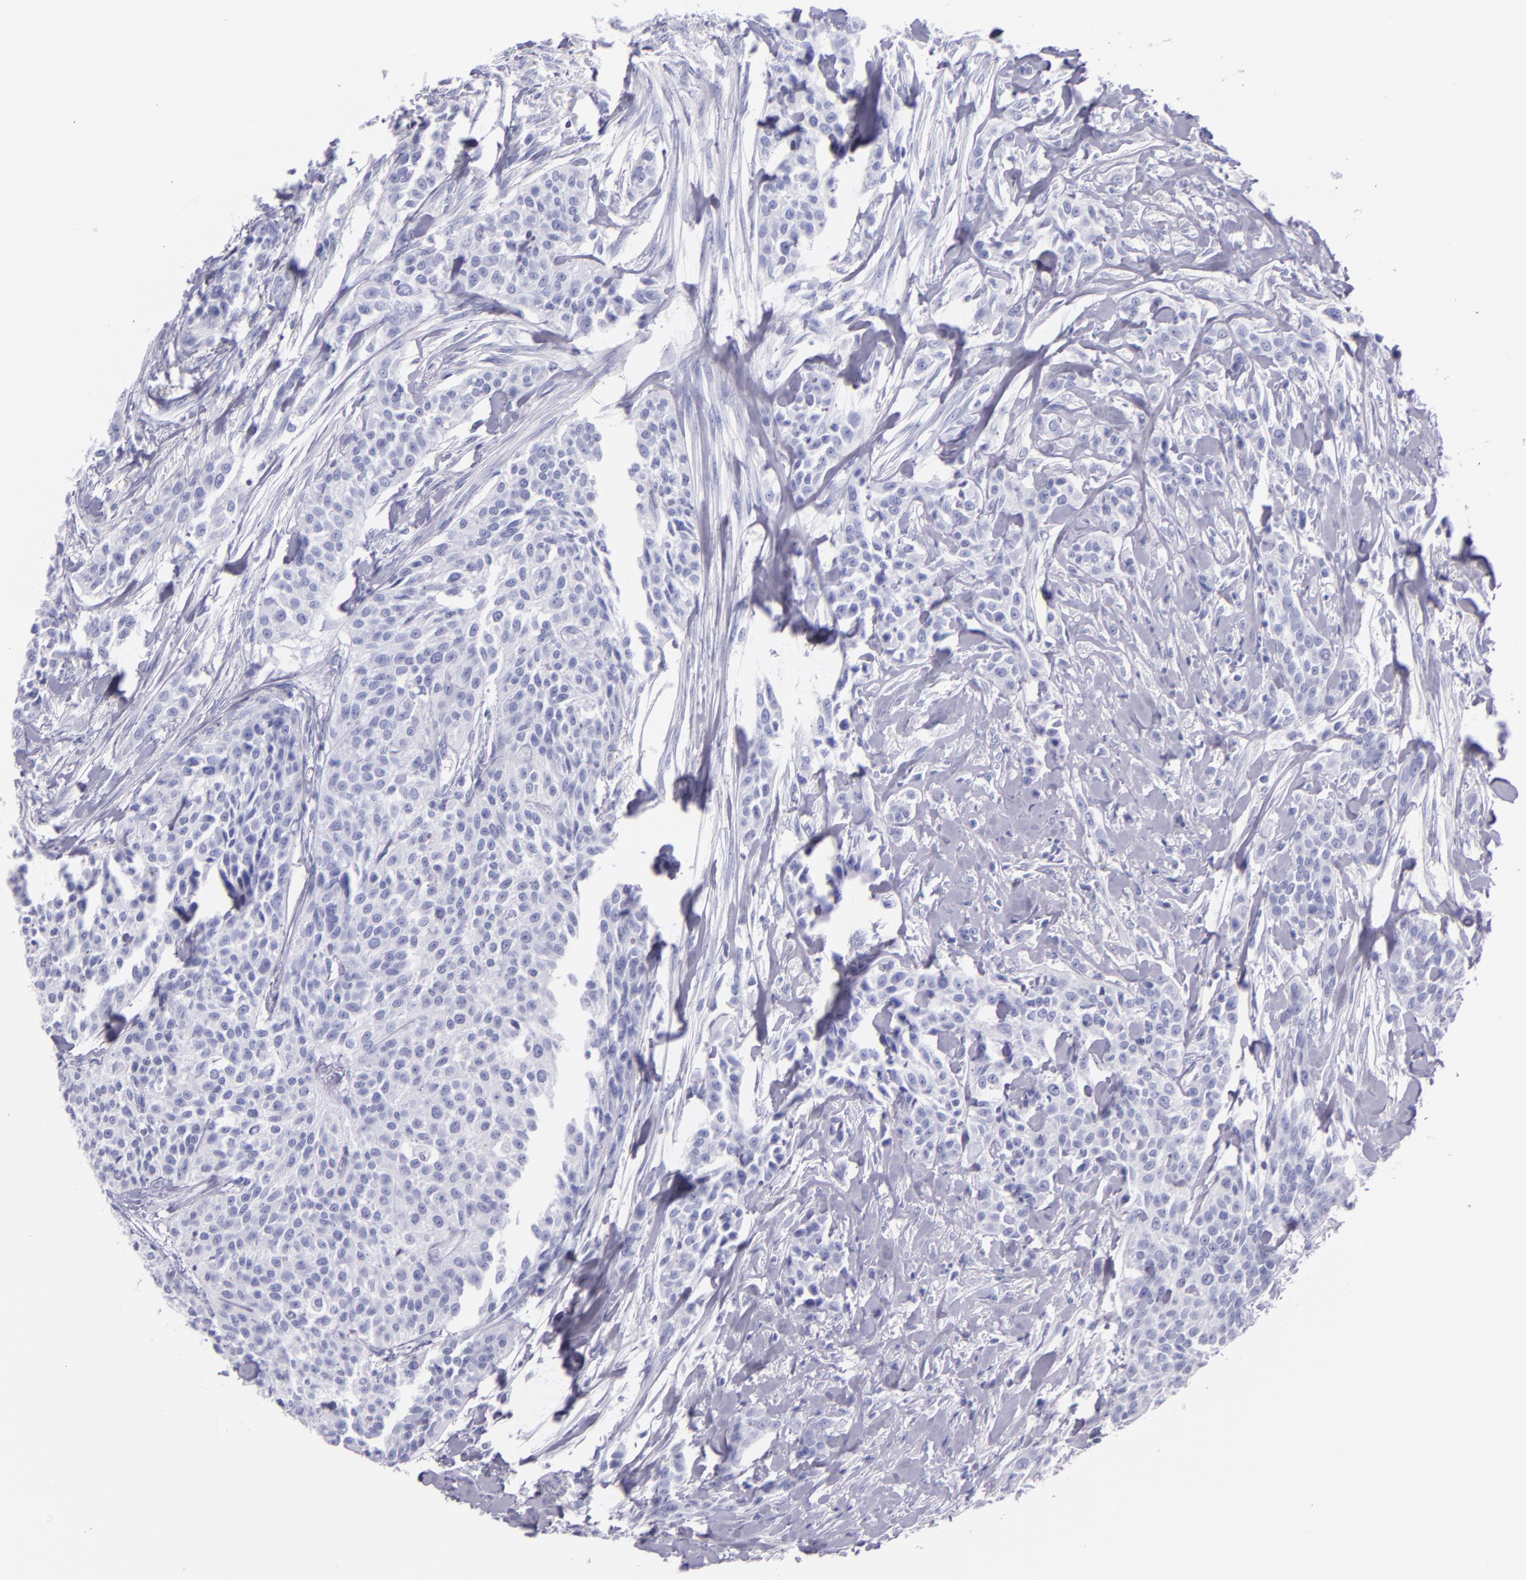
{"staining": {"intensity": "negative", "quantity": "none", "location": "none"}, "tissue": "urothelial cancer", "cell_type": "Tumor cells", "image_type": "cancer", "snomed": [{"axis": "morphology", "description": "Urothelial carcinoma, High grade"}, {"axis": "topography", "description": "Urinary bladder"}], "caption": "The image exhibits no significant positivity in tumor cells of high-grade urothelial carcinoma. The staining was performed using DAB (3,3'-diaminobenzidine) to visualize the protein expression in brown, while the nuclei were stained in blue with hematoxylin (Magnification: 20x).", "gene": "SFTPA2", "patient": {"sex": "male", "age": 56}}